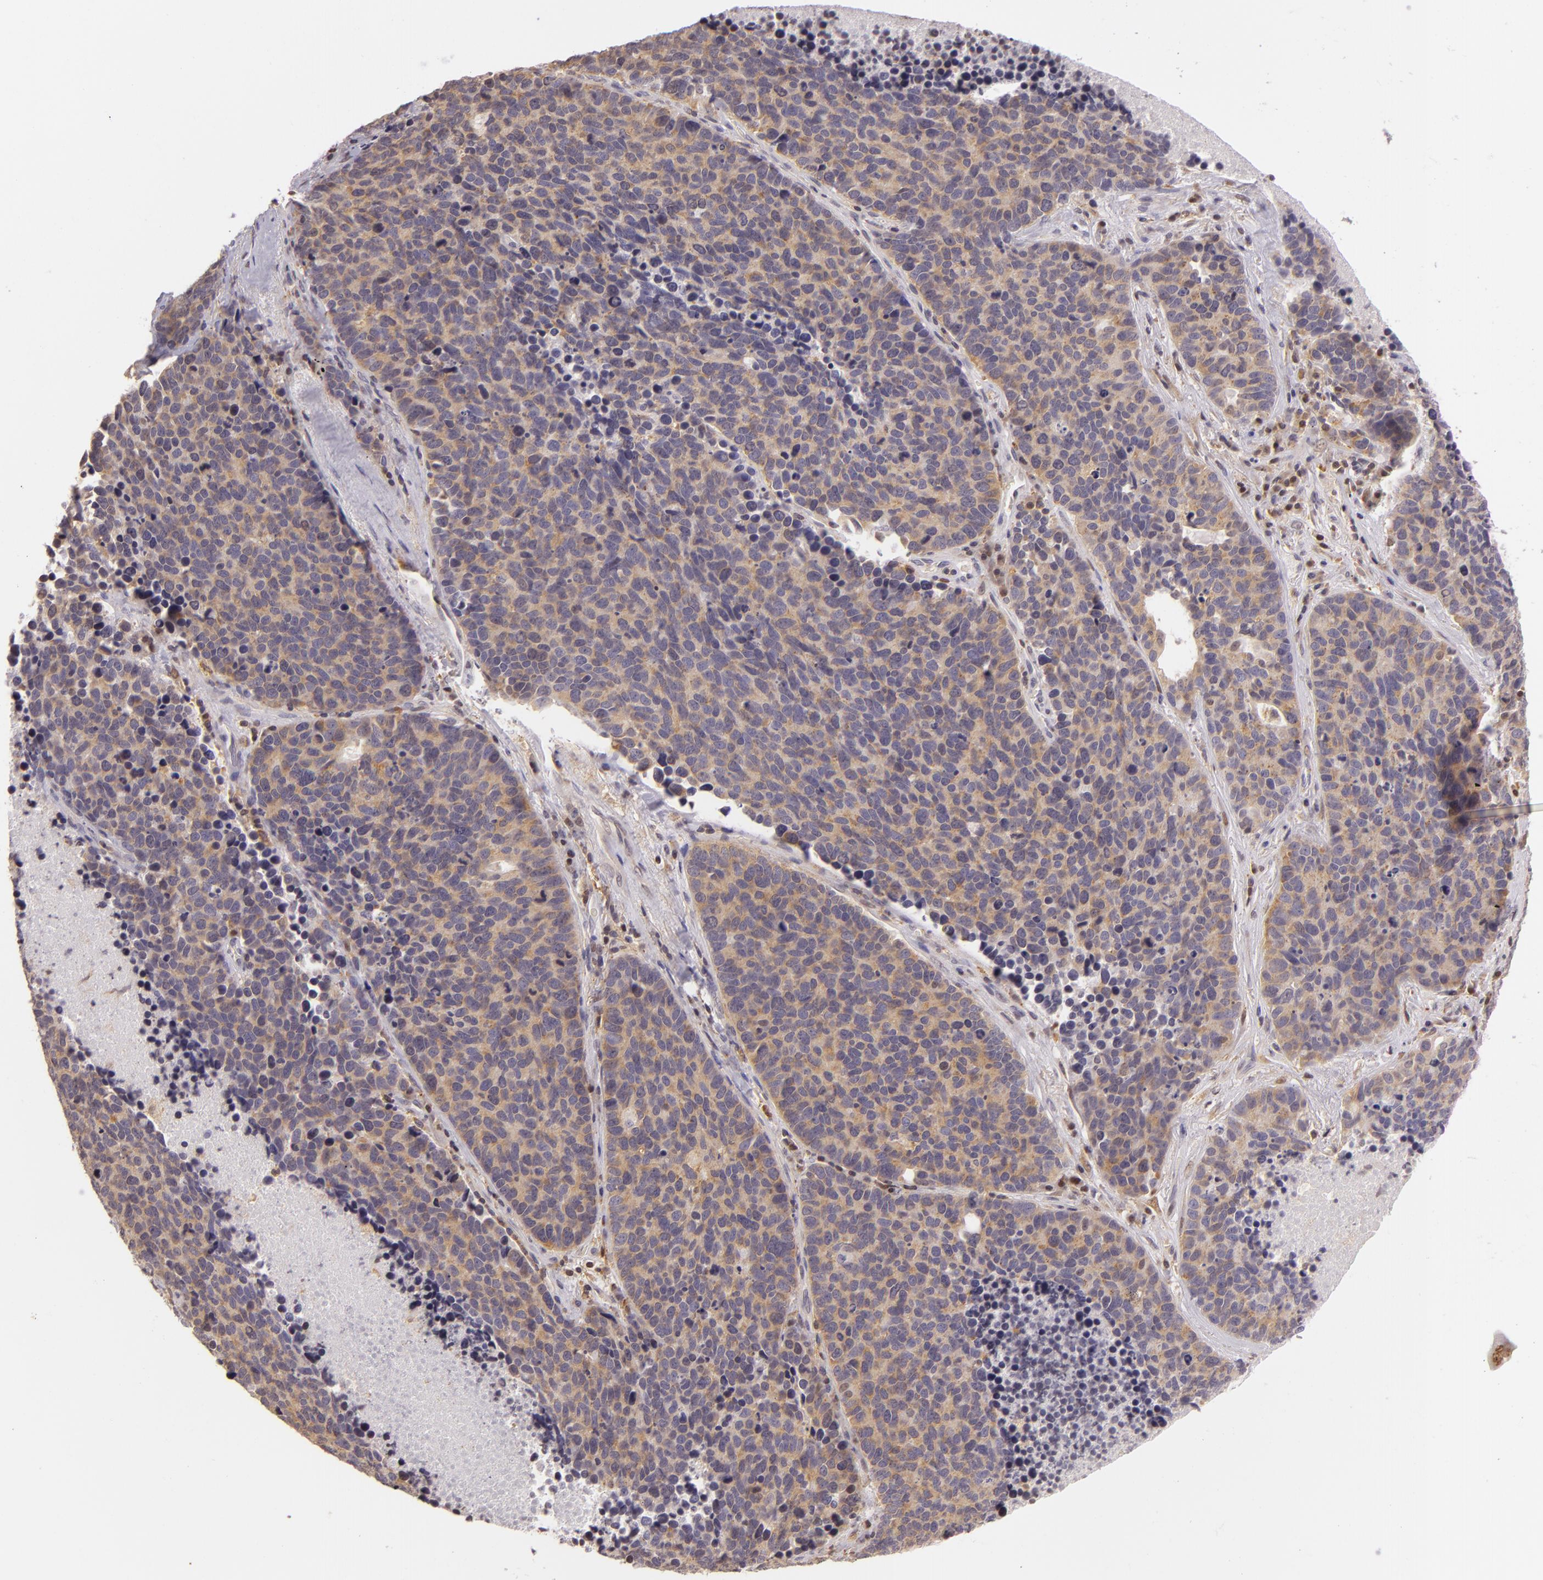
{"staining": {"intensity": "moderate", "quantity": "25%-75%", "location": "cytoplasmic/membranous"}, "tissue": "lung cancer", "cell_type": "Tumor cells", "image_type": "cancer", "snomed": [{"axis": "morphology", "description": "Neoplasm, malignant, NOS"}, {"axis": "topography", "description": "Lung"}], "caption": "A micrograph showing moderate cytoplasmic/membranous staining in about 25%-75% of tumor cells in lung neoplasm (malignant), as visualized by brown immunohistochemical staining.", "gene": "IMPDH1", "patient": {"sex": "female", "age": 75}}